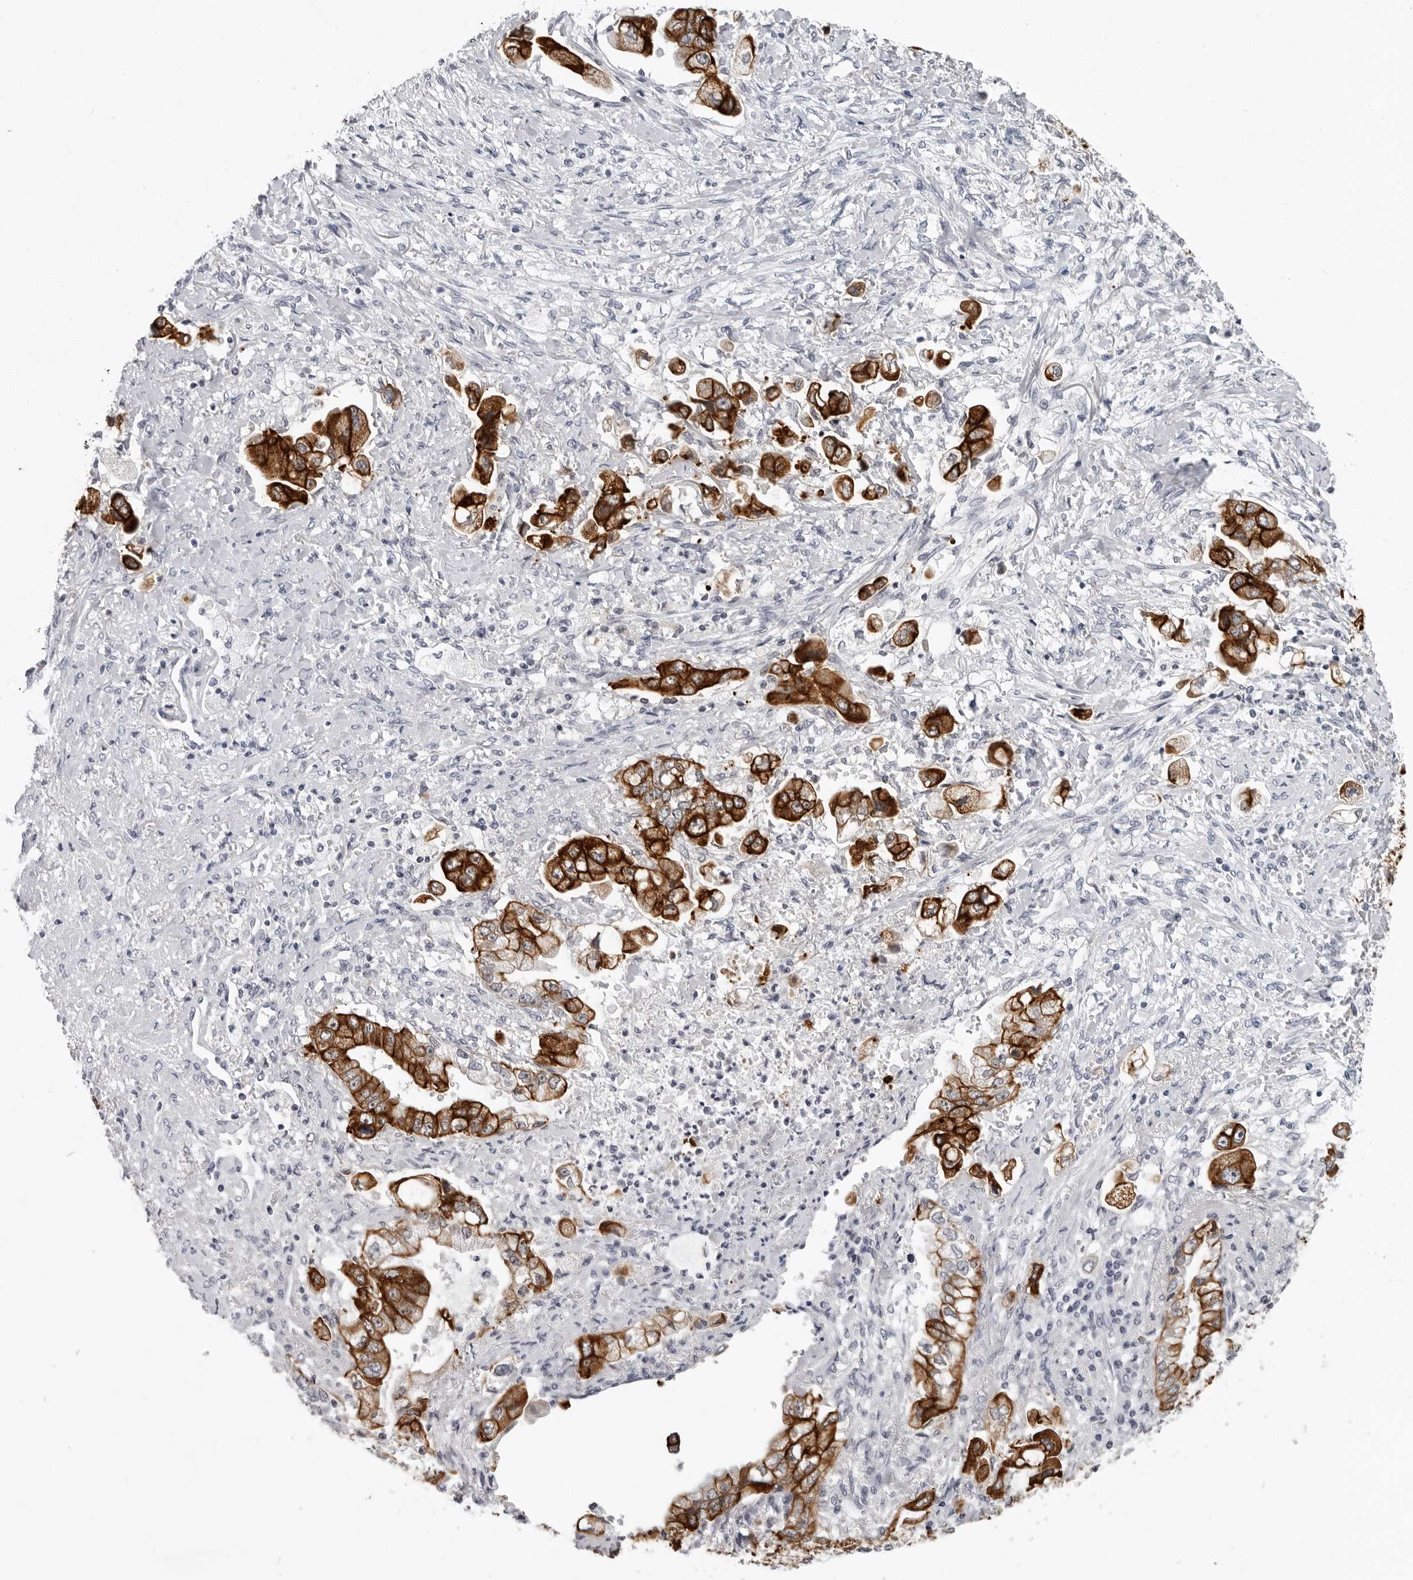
{"staining": {"intensity": "strong", "quantity": ">75%", "location": "cytoplasmic/membranous"}, "tissue": "stomach cancer", "cell_type": "Tumor cells", "image_type": "cancer", "snomed": [{"axis": "morphology", "description": "Adenocarcinoma, NOS"}, {"axis": "topography", "description": "Stomach"}], "caption": "A photomicrograph of human stomach adenocarcinoma stained for a protein exhibits strong cytoplasmic/membranous brown staining in tumor cells.", "gene": "CCDC28B", "patient": {"sex": "male", "age": 62}}